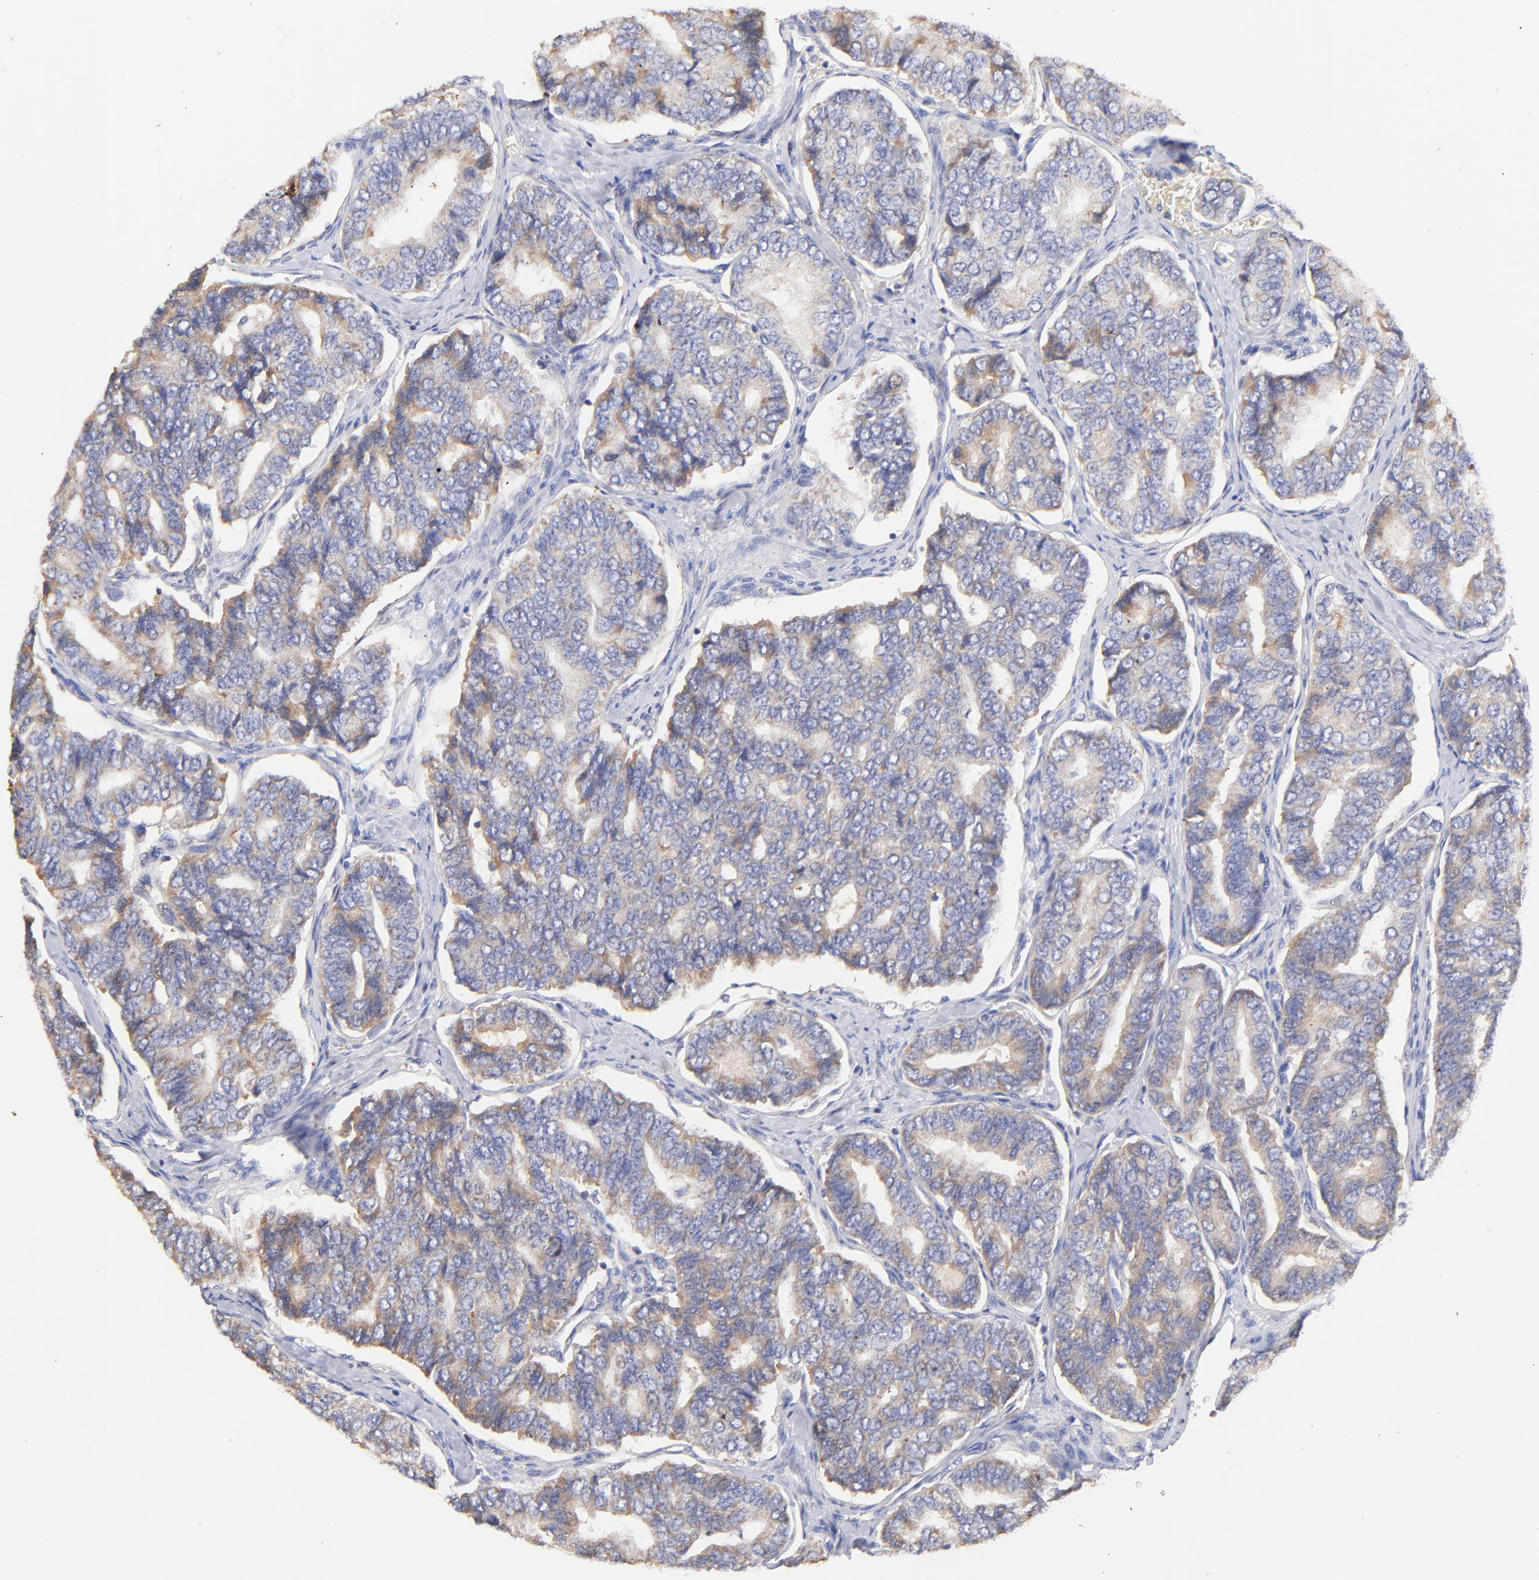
{"staining": {"intensity": "weak", "quantity": ">75%", "location": "cytoplasmic/membranous"}, "tissue": "thyroid cancer", "cell_type": "Tumor cells", "image_type": "cancer", "snomed": [{"axis": "morphology", "description": "Papillary adenocarcinoma, NOS"}, {"axis": "topography", "description": "Thyroid gland"}], "caption": "This is an image of IHC staining of thyroid cancer, which shows weak staining in the cytoplasmic/membranous of tumor cells.", "gene": "IGLV7-43", "patient": {"sex": "female", "age": 35}}